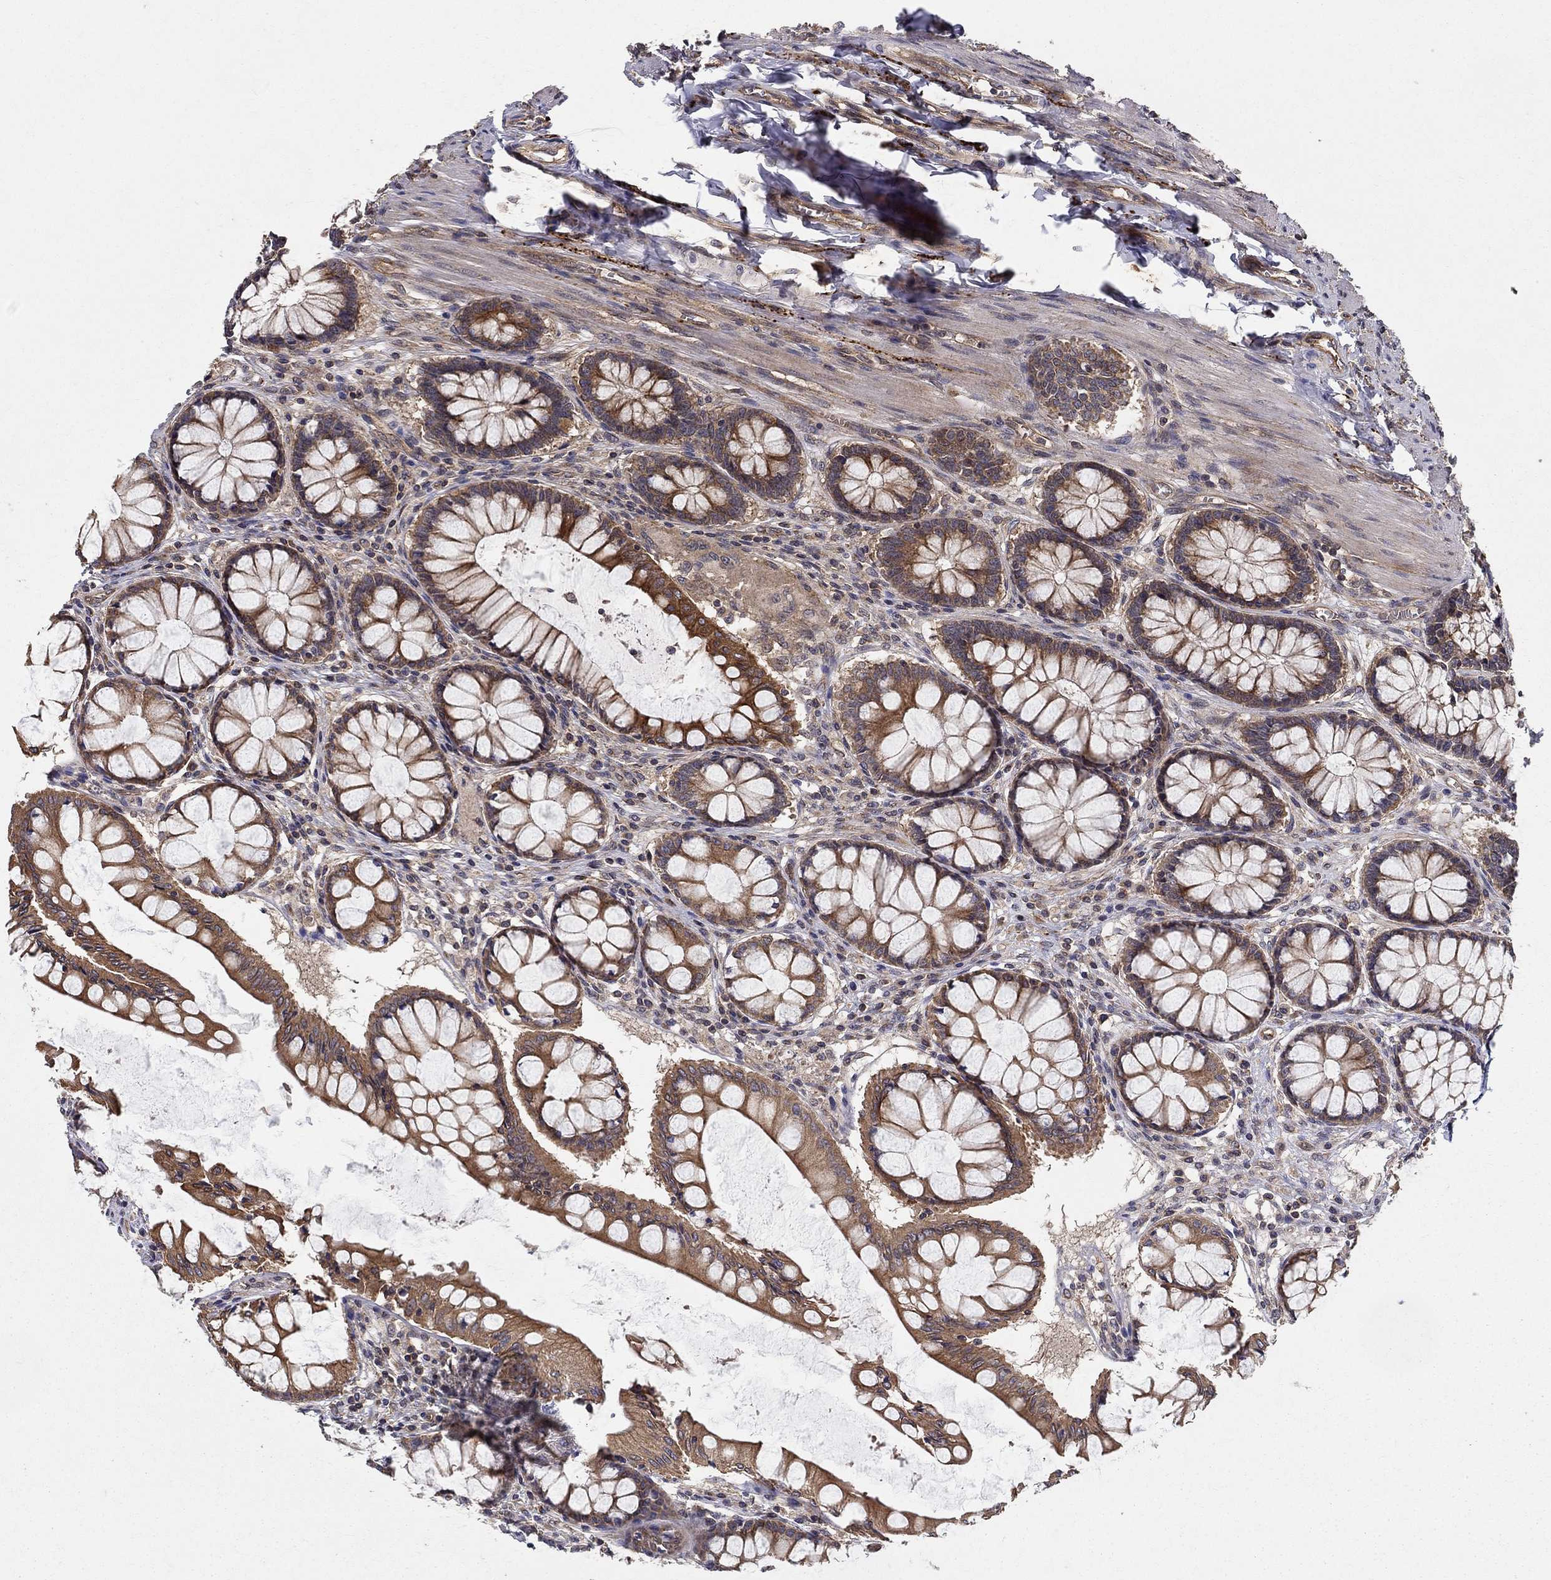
{"staining": {"intensity": "moderate", "quantity": ">75%", "location": "cytoplasmic/membranous"}, "tissue": "colon", "cell_type": "Endothelial cells", "image_type": "normal", "snomed": [{"axis": "morphology", "description": "Normal tissue, NOS"}, {"axis": "topography", "description": "Colon"}], "caption": "Immunohistochemical staining of normal colon exhibits >75% levels of moderate cytoplasmic/membranous protein positivity in about >75% of endothelial cells. (Stains: DAB in brown, nuclei in blue, Microscopy: brightfield microscopy at high magnification).", "gene": "BMERB1", "patient": {"sex": "female", "age": 65}}